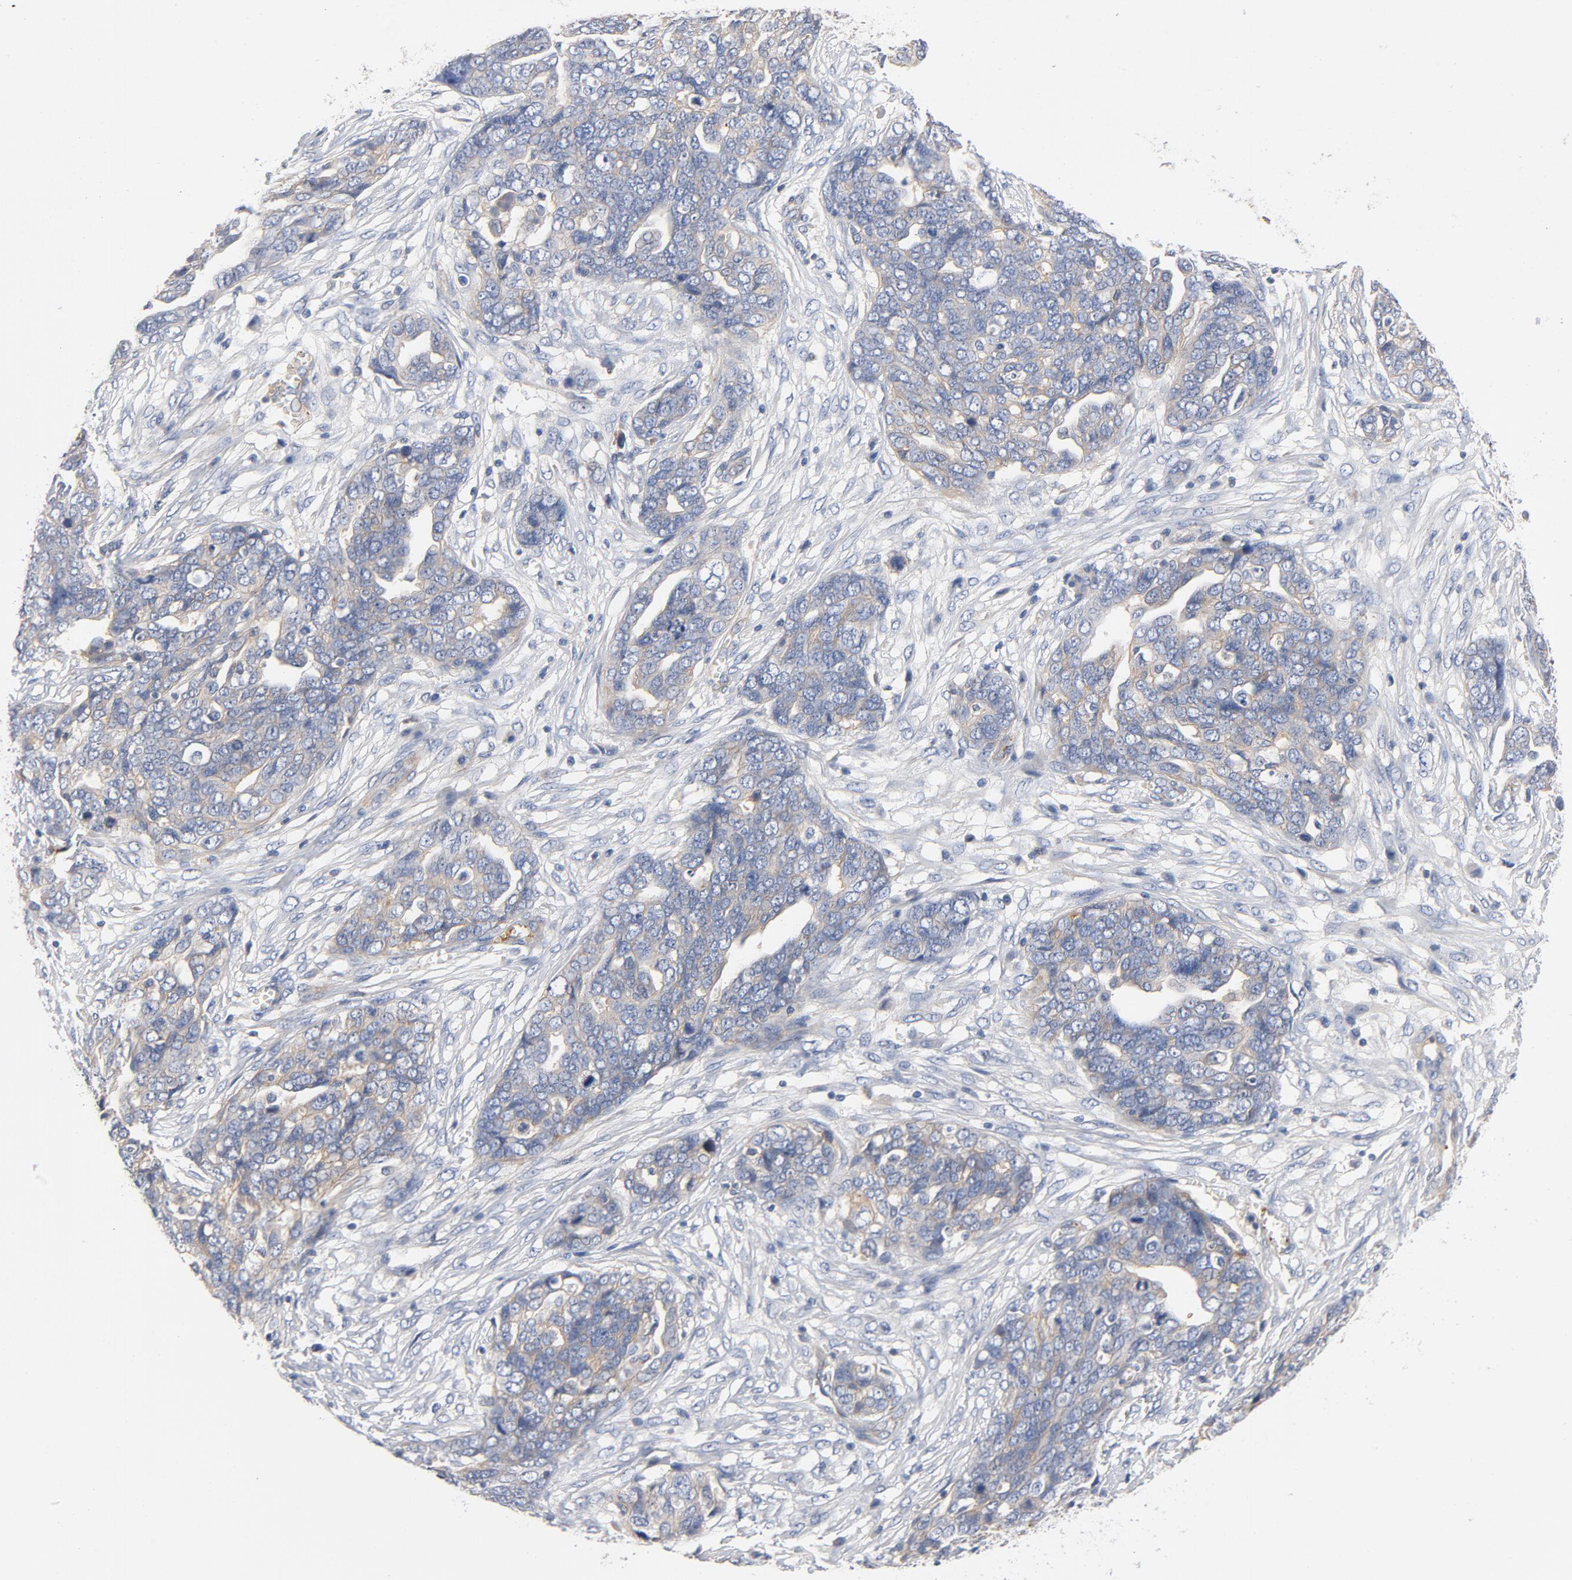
{"staining": {"intensity": "weak", "quantity": "25%-75%", "location": "cytoplasmic/membranous"}, "tissue": "ovarian cancer", "cell_type": "Tumor cells", "image_type": "cancer", "snomed": [{"axis": "morphology", "description": "Normal tissue, NOS"}, {"axis": "morphology", "description": "Cystadenocarcinoma, serous, NOS"}, {"axis": "topography", "description": "Fallopian tube"}, {"axis": "topography", "description": "Ovary"}], "caption": "A histopathology image of human serous cystadenocarcinoma (ovarian) stained for a protein displays weak cytoplasmic/membranous brown staining in tumor cells. The staining was performed using DAB (3,3'-diaminobenzidine) to visualize the protein expression in brown, while the nuclei were stained in blue with hematoxylin (Magnification: 20x).", "gene": "SRC", "patient": {"sex": "female", "age": 56}}